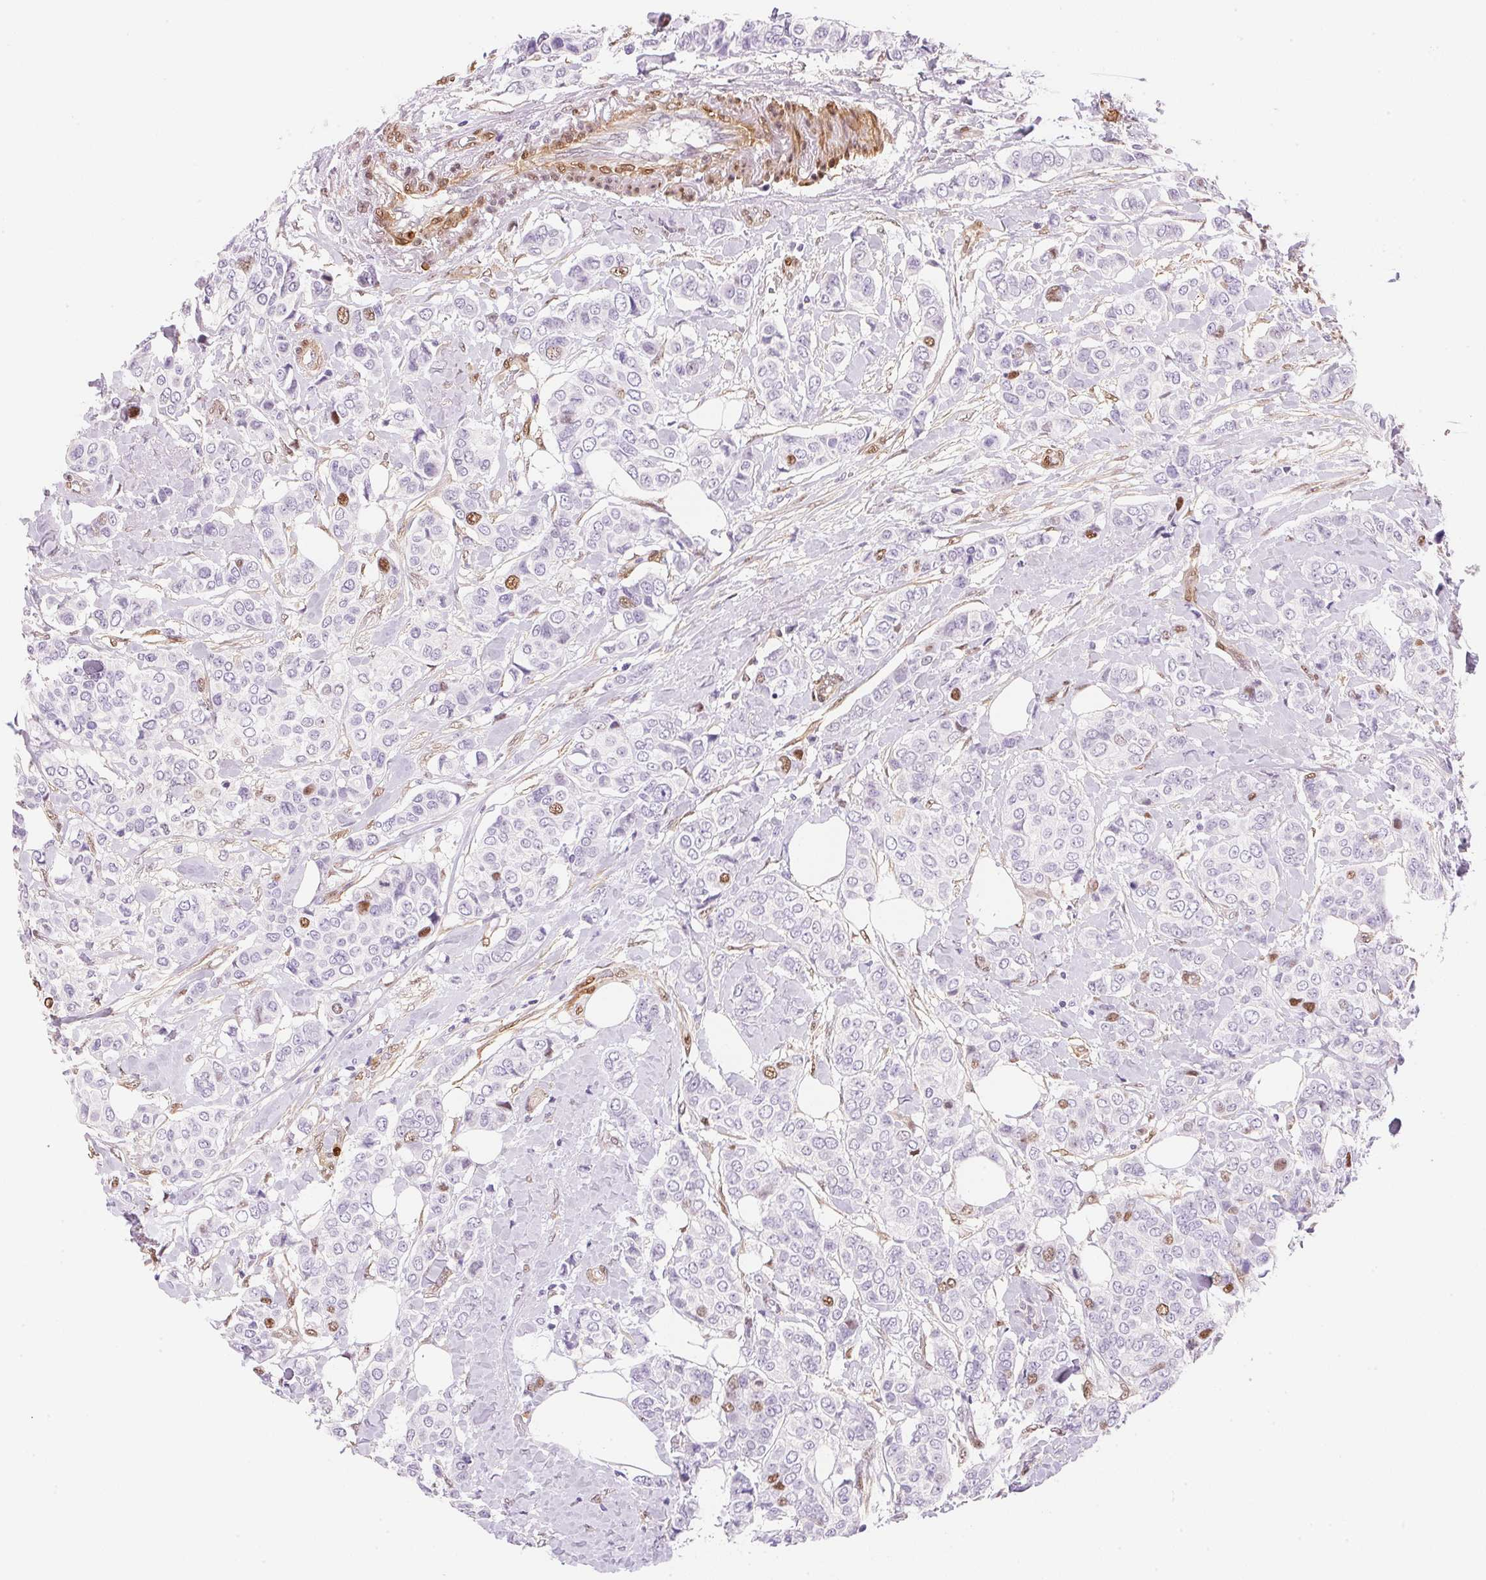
{"staining": {"intensity": "moderate", "quantity": "<25%", "location": "nuclear"}, "tissue": "breast cancer", "cell_type": "Tumor cells", "image_type": "cancer", "snomed": [{"axis": "morphology", "description": "Lobular carcinoma"}, {"axis": "topography", "description": "Breast"}], "caption": "Breast lobular carcinoma stained for a protein (brown) displays moderate nuclear positive staining in about <25% of tumor cells.", "gene": "SMTN", "patient": {"sex": "female", "age": 51}}